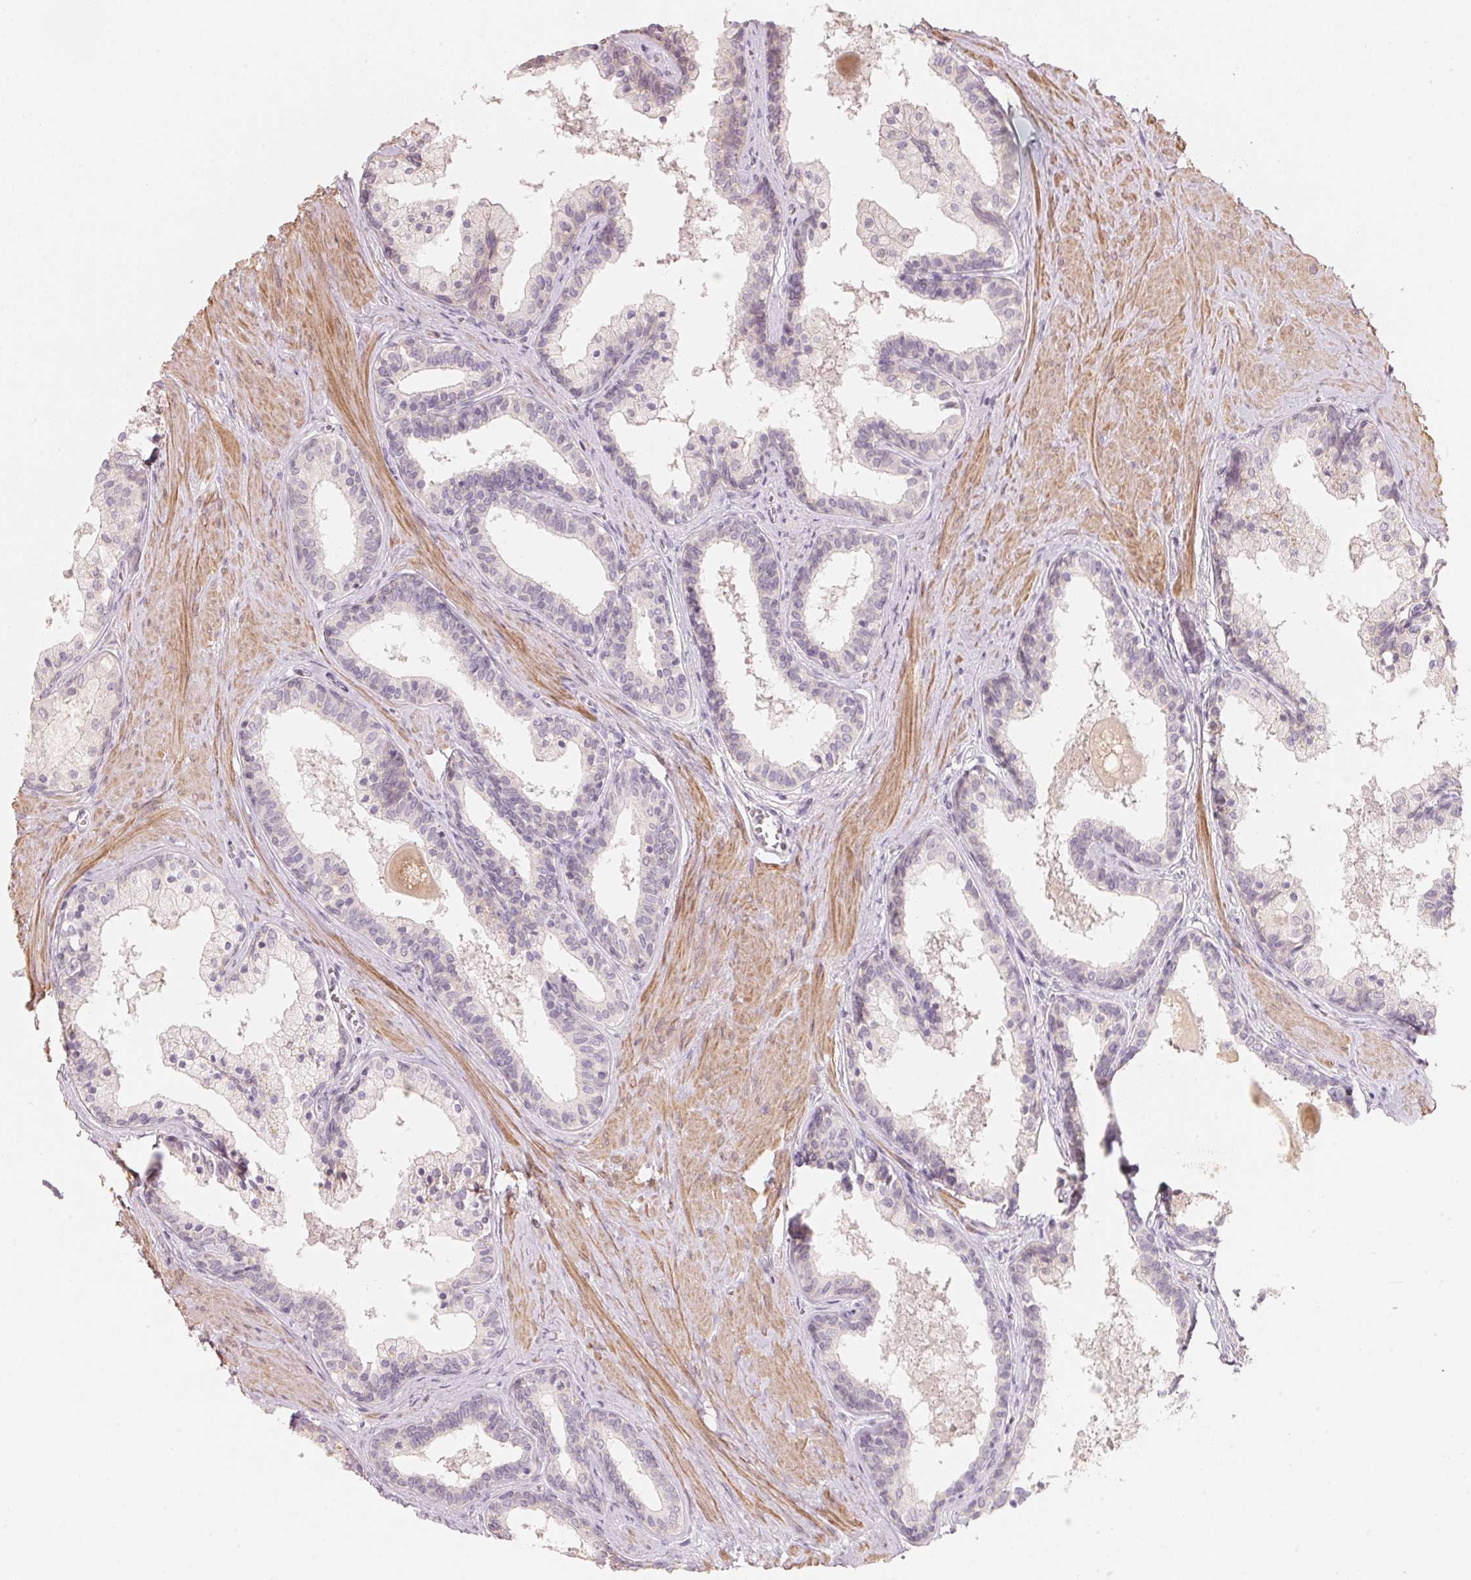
{"staining": {"intensity": "negative", "quantity": "none", "location": "none"}, "tissue": "prostate", "cell_type": "Glandular cells", "image_type": "normal", "snomed": [{"axis": "morphology", "description": "Normal tissue, NOS"}, {"axis": "topography", "description": "Prostate"}], "caption": "Photomicrograph shows no protein expression in glandular cells of benign prostate.", "gene": "TP53AIP1", "patient": {"sex": "male", "age": 61}}